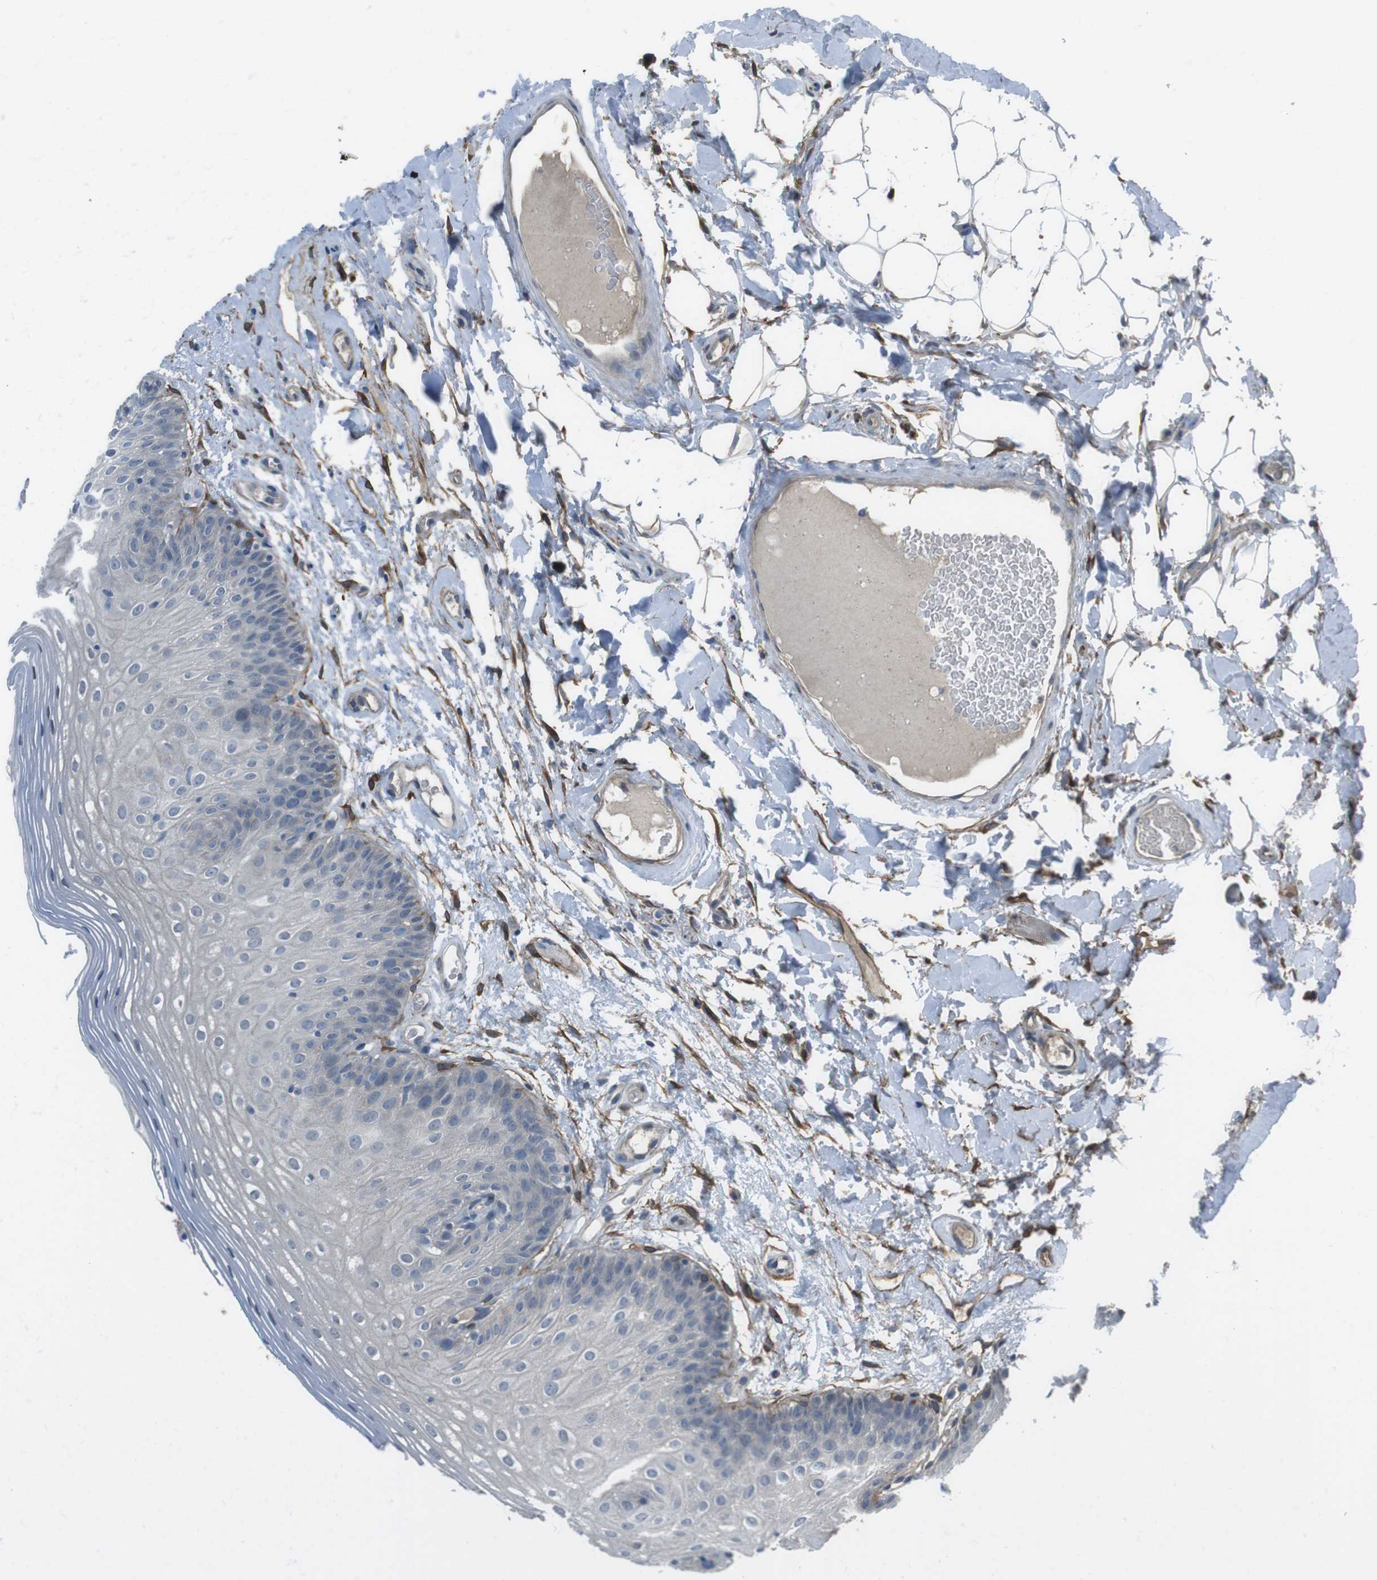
{"staining": {"intensity": "negative", "quantity": "none", "location": "none"}, "tissue": "oral mucosa", "cell_type": "Squamous epithelial cells", "image_type": "normal", "snomed": [{"axis": "morphology", "description": "Normal tissue, NOS"}, {"axis": "morphology", "description": "Squamous cell carcinoma, NOS"}, {"axis": "topography", "description": "Skeletal muscle"}, {"axis": "topography", "description": "Oral tissue"}], "caption": "A micrograph of oral mucosa stained for a protein shows no brown staining in squamous epithelial cells.", "gene": "ANK2", "patient": {"sex": "male", "age": 71}}